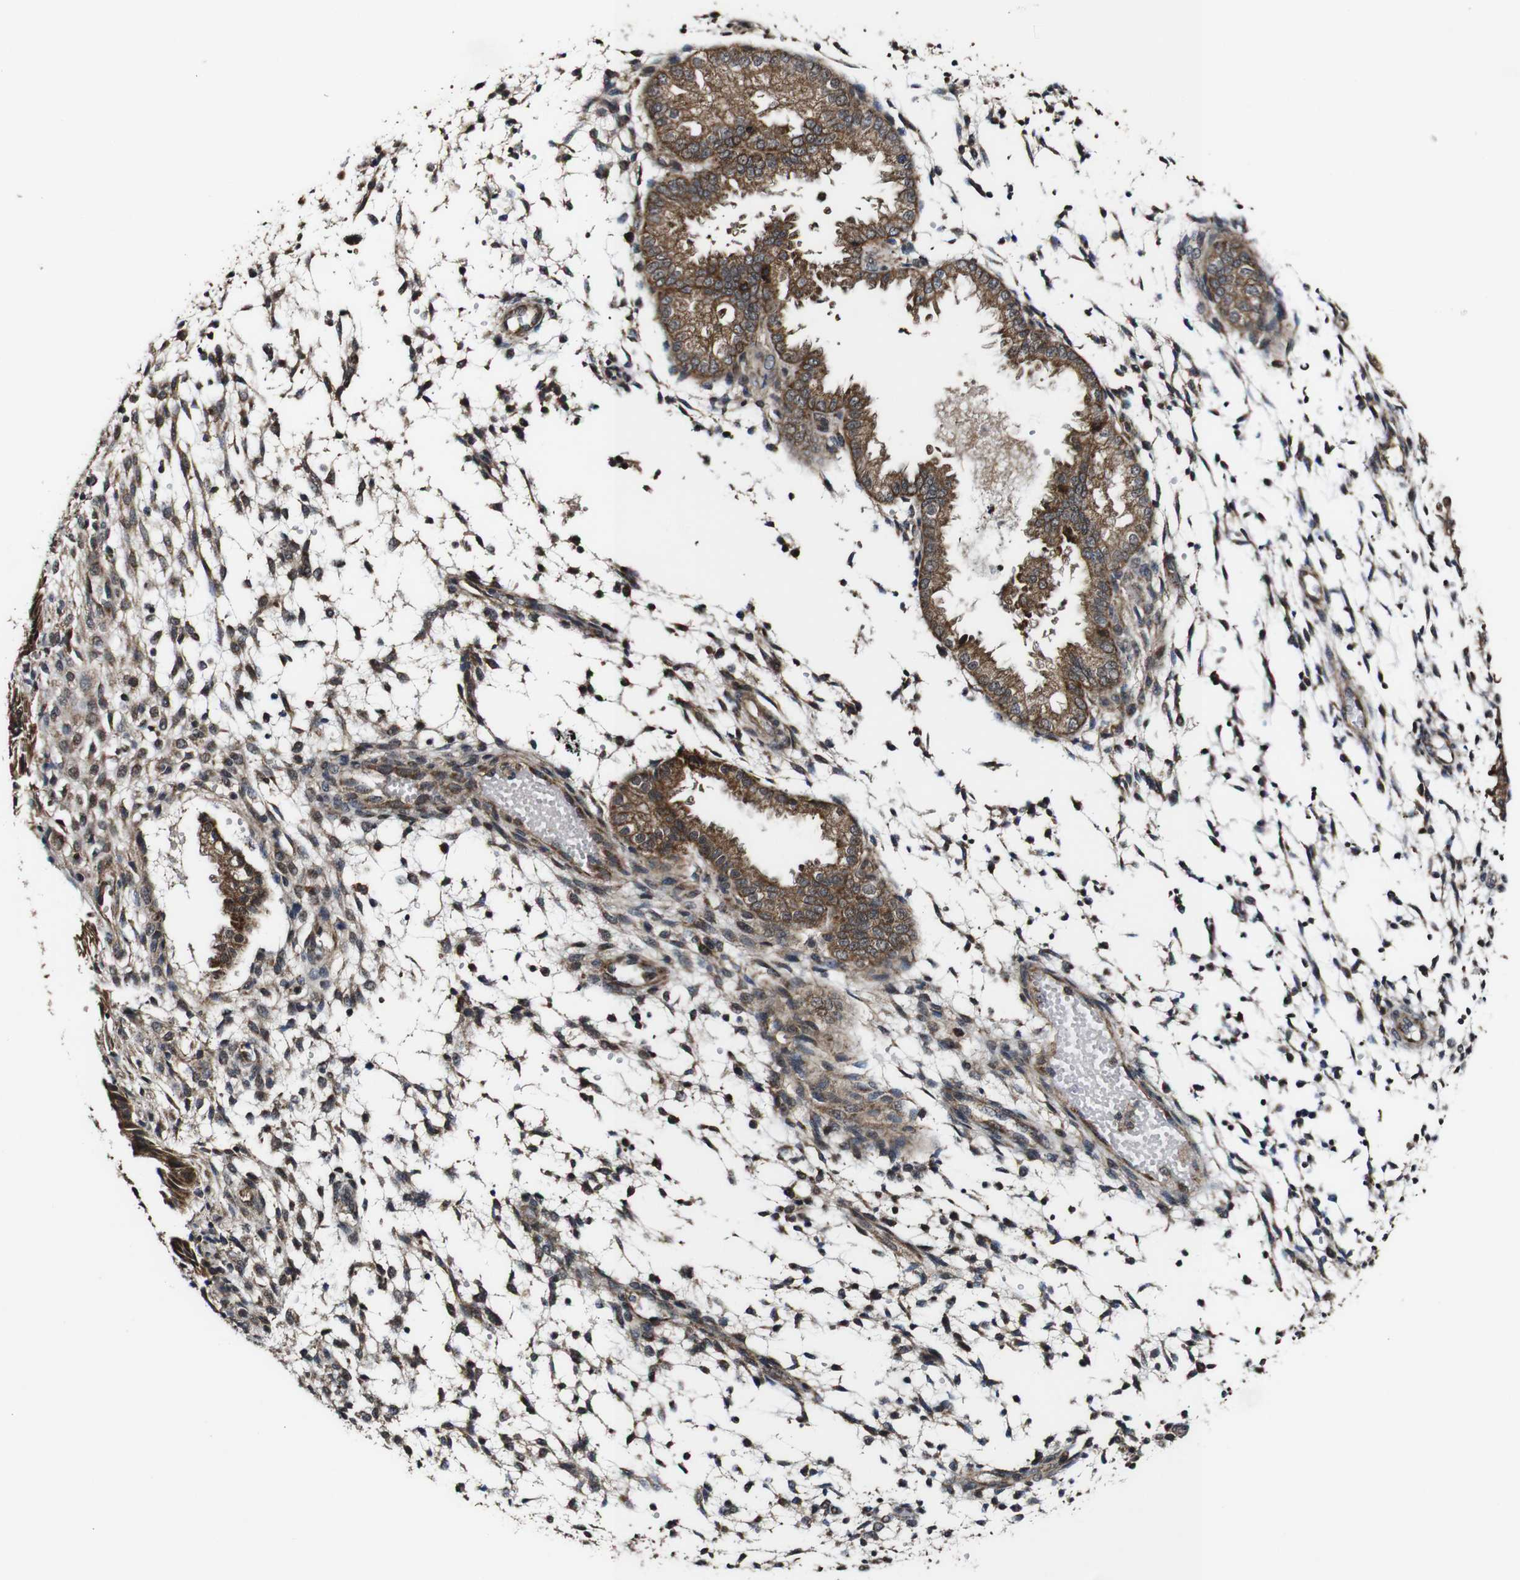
{"staining": {"intensity": "moderate", "quantity": "25%-75%", "location": "cytoplasmic/membranous"}, "tissue": "endometrium", "cell_type": "Cells in endometrial stroma", "image_type": "normal", "snomed": [{"axis": "morphology", "description": "Normal tissue, NOS"}, {"axis": "topography", "description": "Endometrium"}], "caption": "A high-resolution photomicrograph shows immunohistochemistry (IHC) staining of unremarkable endometrium, which demonstrates moderate cytoplasmic/membranous staining in approximately 25%-75% of cells in endometrial stroma.", "gene": "BTN3A3", "patient": {"sex": "female", "age": 33}}